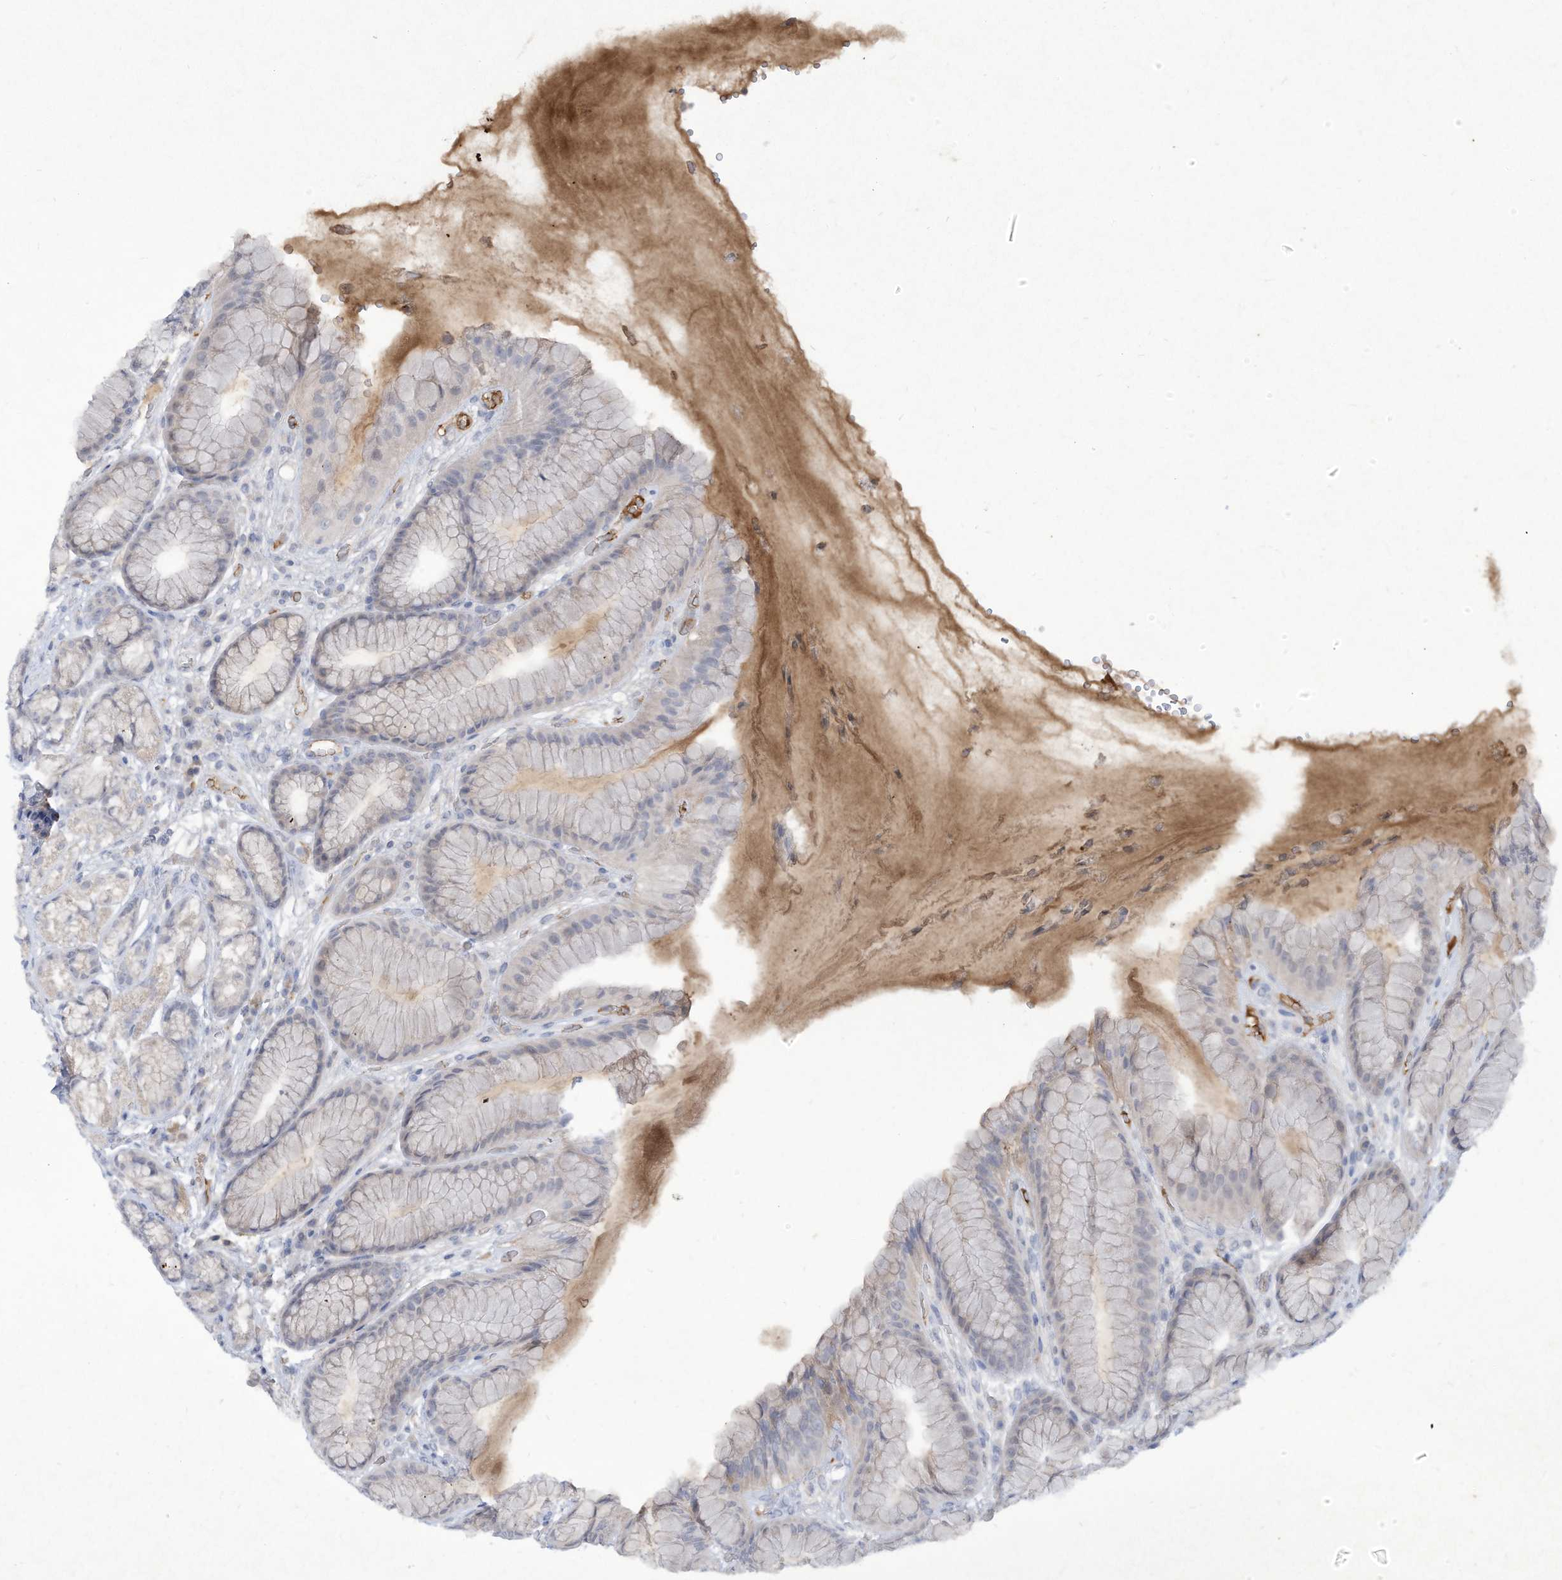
{"staining": {"intensity": "weak", "quantity": "<25%", "location": "cytoplasmic/membranous"}, "tissue": "stomach", "cell_type": "Glandular cells", "image_type": "normal", "snomed": [{"axis": "morphology", "description": "Normal tissue, NOS"}, {"axis": "topography", "description": "Stomach"}], "caption": "This is a histopathology image of immunohistochemistry (IHC) staining of normal stomach, which shows no positivity in glandular cells.", "gene": "HAS3", "patient": {"sex": "male", "age": 57}}